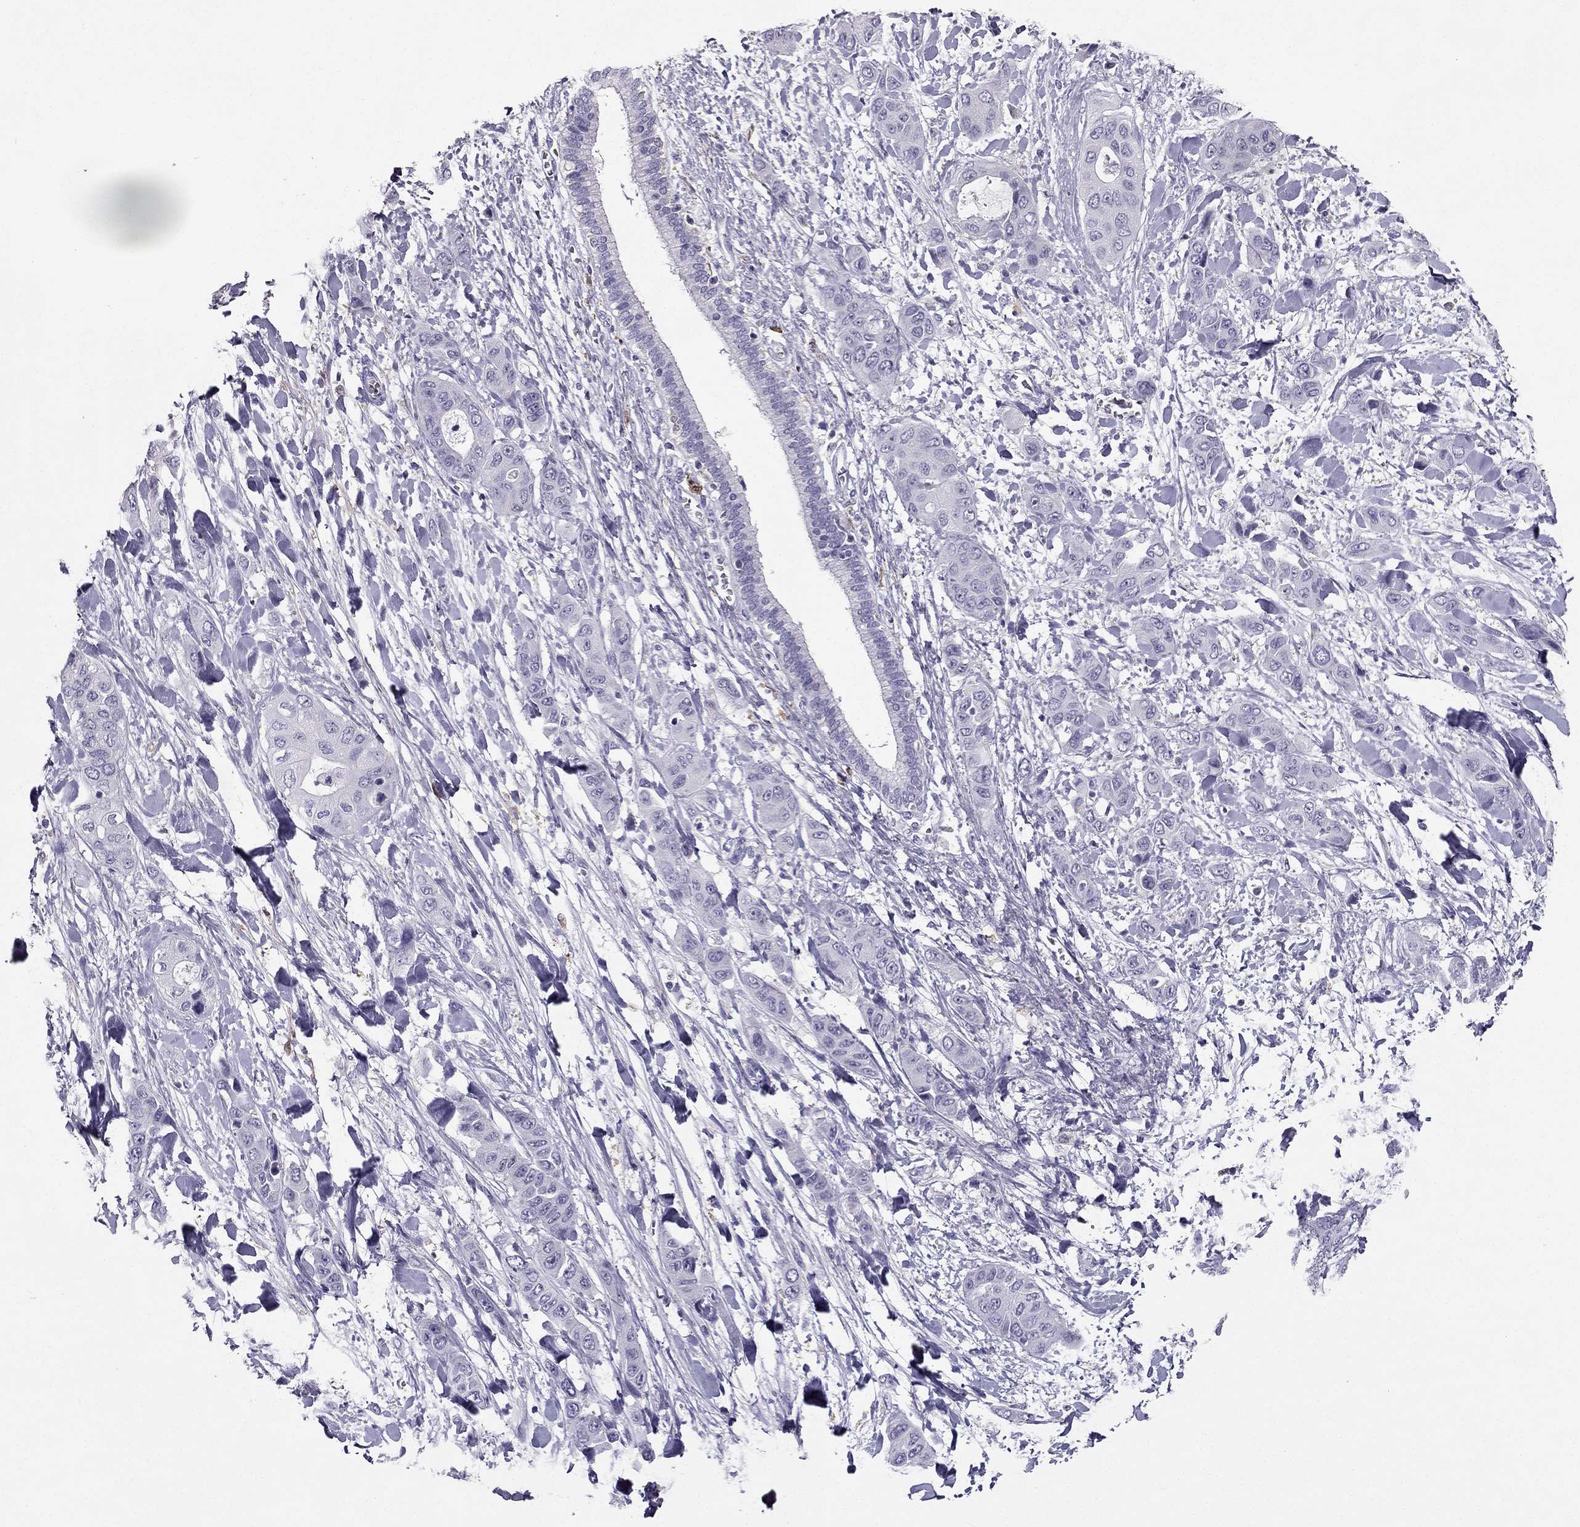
{"staining": {"intensity": "negative", "quantity": "none", "location": "none"}, "tissue": "liver cancer", "cell_type": "Tumor cells", "image_type": "cancer", "snomed": [{"axis": "morphology", "description": "Cholangiocarcinoma"}, {"axis": "topography", "description": "Liver"}], "caption": "Tumor cells show no significant protein expression in liver cholangiocarcinoma. (Stains: DAB IHC with hematoxylin counter stain, Microscopy: brightfield microscopy at high magnification).", "gene": "LMTK3", "patient": {"sex": "female", "age": 52}}